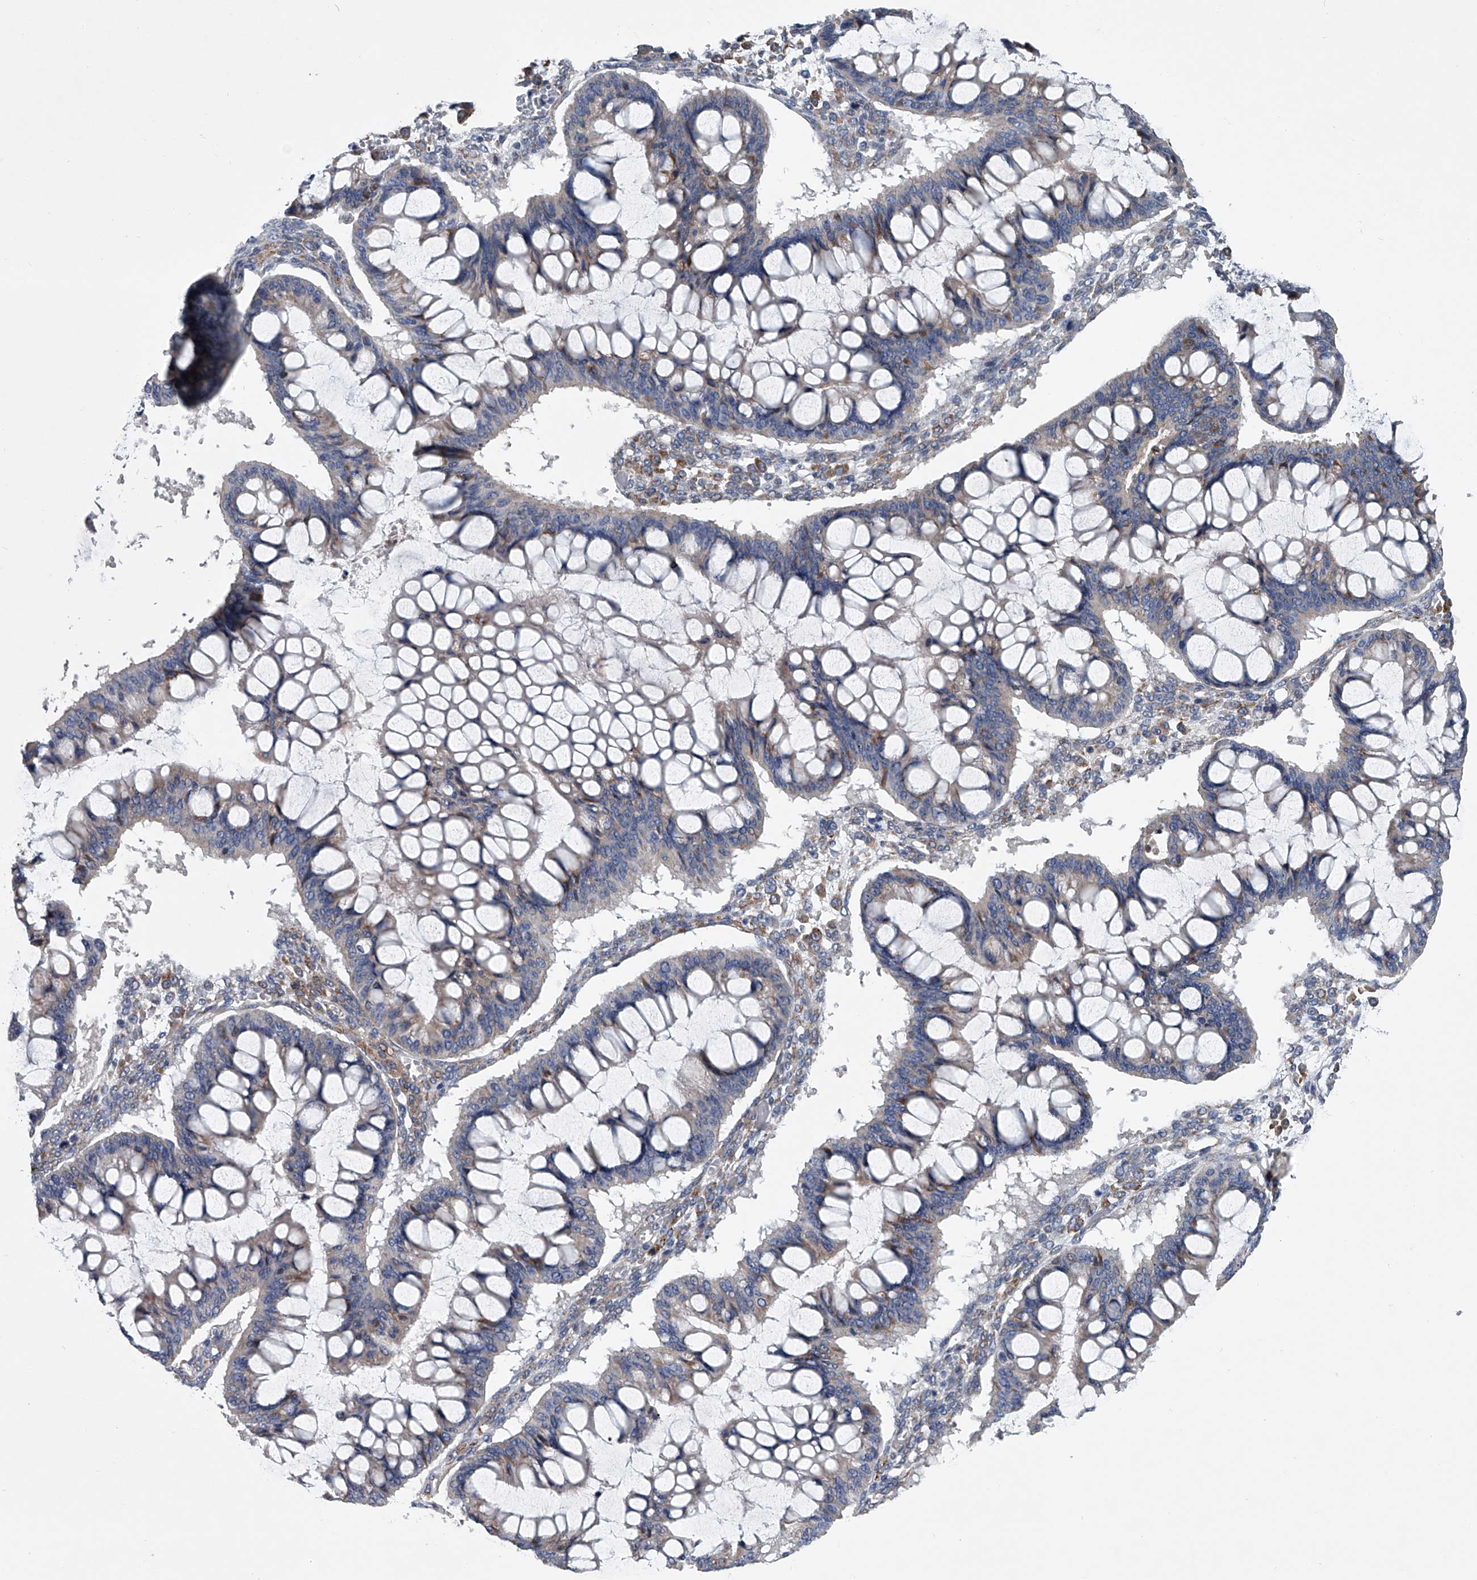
{"staining": {"intensity": "weak", "quantity": "25%-75%", "location": "cytoplasmic/membranous"}, "tissue": "ovarian cancer", "cell_type": "Tumor cells", "image_type": "cancer", "snomed": [{"axis": "morphology", "description": "Cystadenocarcinoma, mucinous, NOS"}, {"axis": "topography", "description": "Ovary"}], "caption": "Immunohistochemical staining of mucinous cystadenocarcinoma (ovarian) demonstrates low levels of weak cytoplasmic/membranous protein staining in approximately 25%-75% of tumor cells. The protein is stained brown, and the nuclei are stained in blue (DAB (3,3'-diaminobenzidine) IHC with brightfield microscopy, high magnification).", "gene": "ABCG1", "patient": {"sex": "female", "age": 73}}